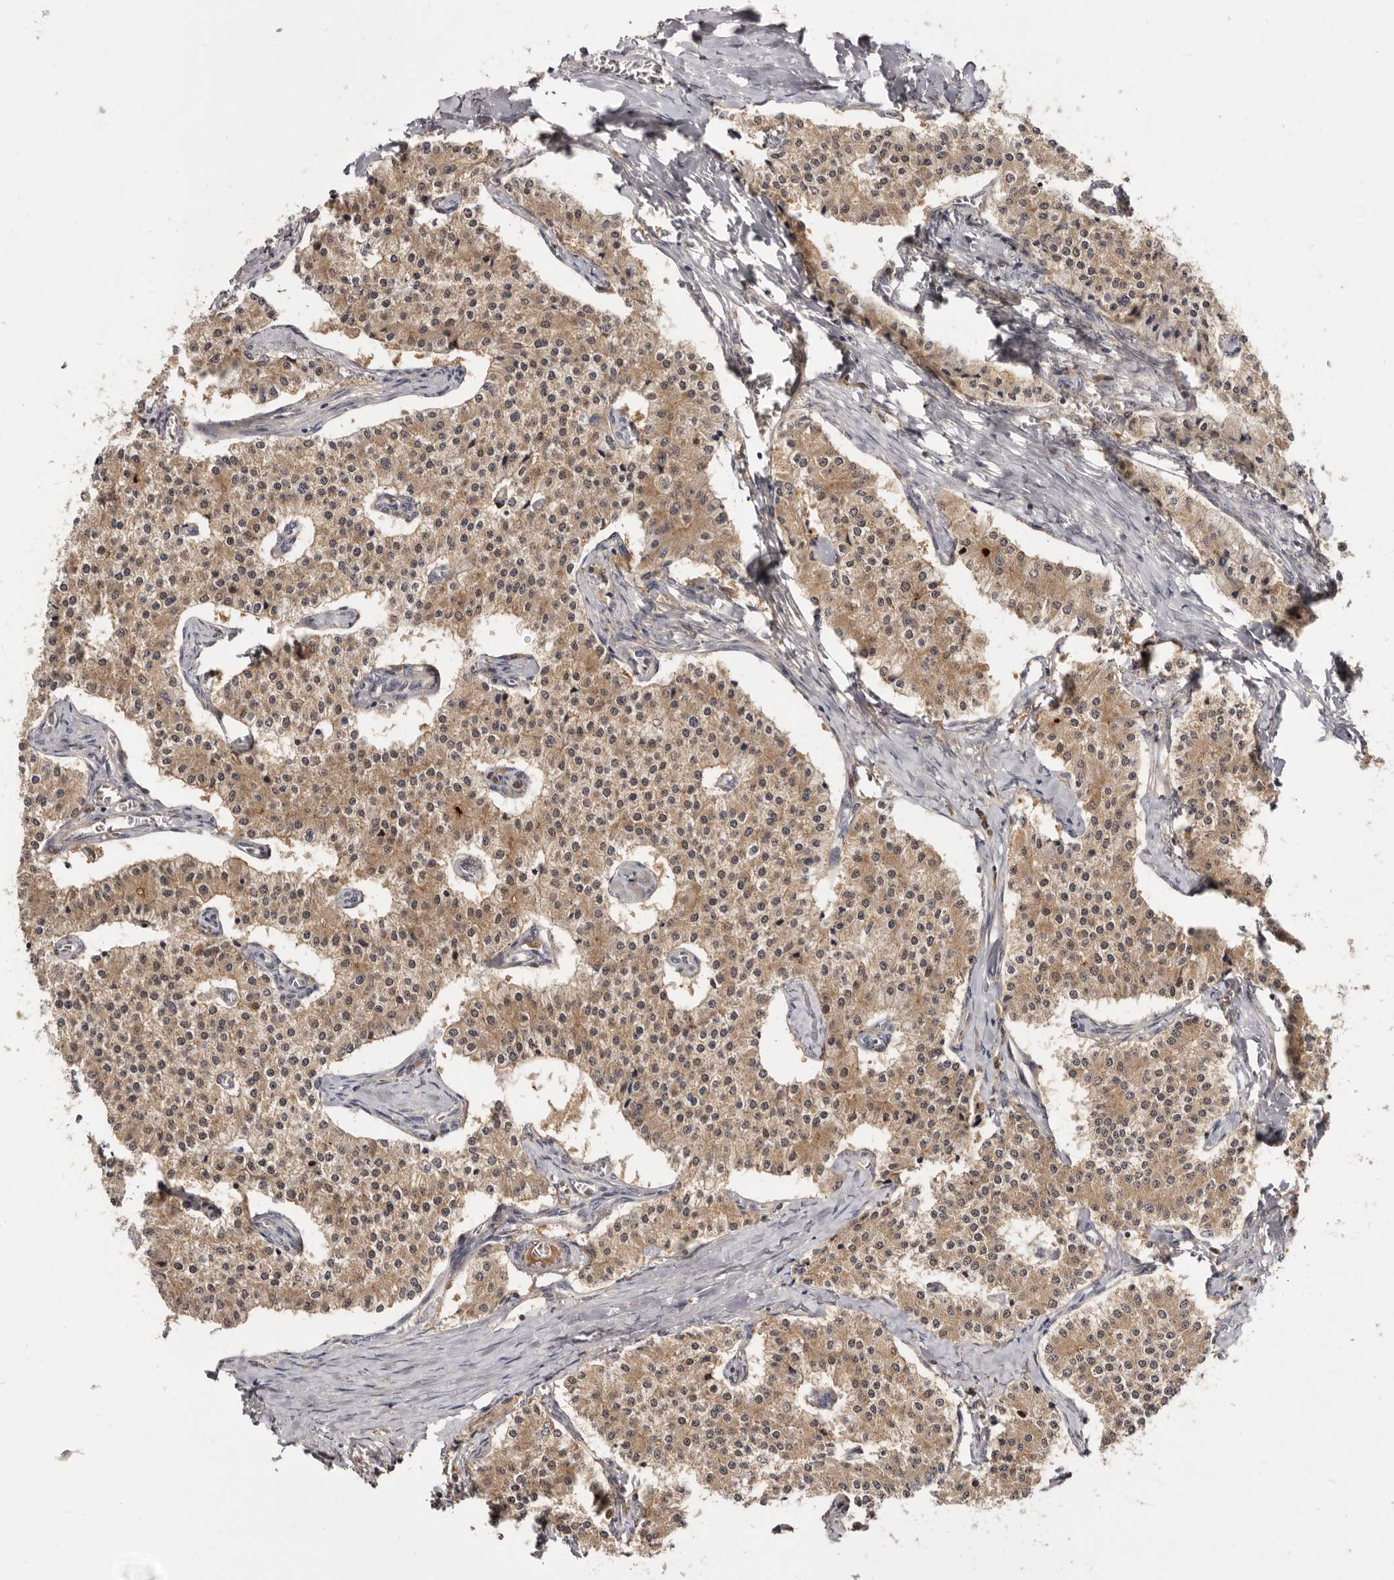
{"staining": {"intensity": "weak", "quantity": ">75%", "location": "cytoplasmic/membranous"}, "tissue": "carcinoid", "cell_type": "Tumor cells", "image_type": "cancer", "snomed": [{"axis": "morphology", "description": "Carcinoid, malignant, NOS"}, {"axis": "topography", "description": "Colon"}], "caption": "DAB immunohistochemical staining of human carcinoid (malignant) demonstrates weak cytoplasmic/membranous protein expression in approximately >75% of tumor cells.", "gene": "INAVA", "patient": {"sex": "female", "age": 52}}